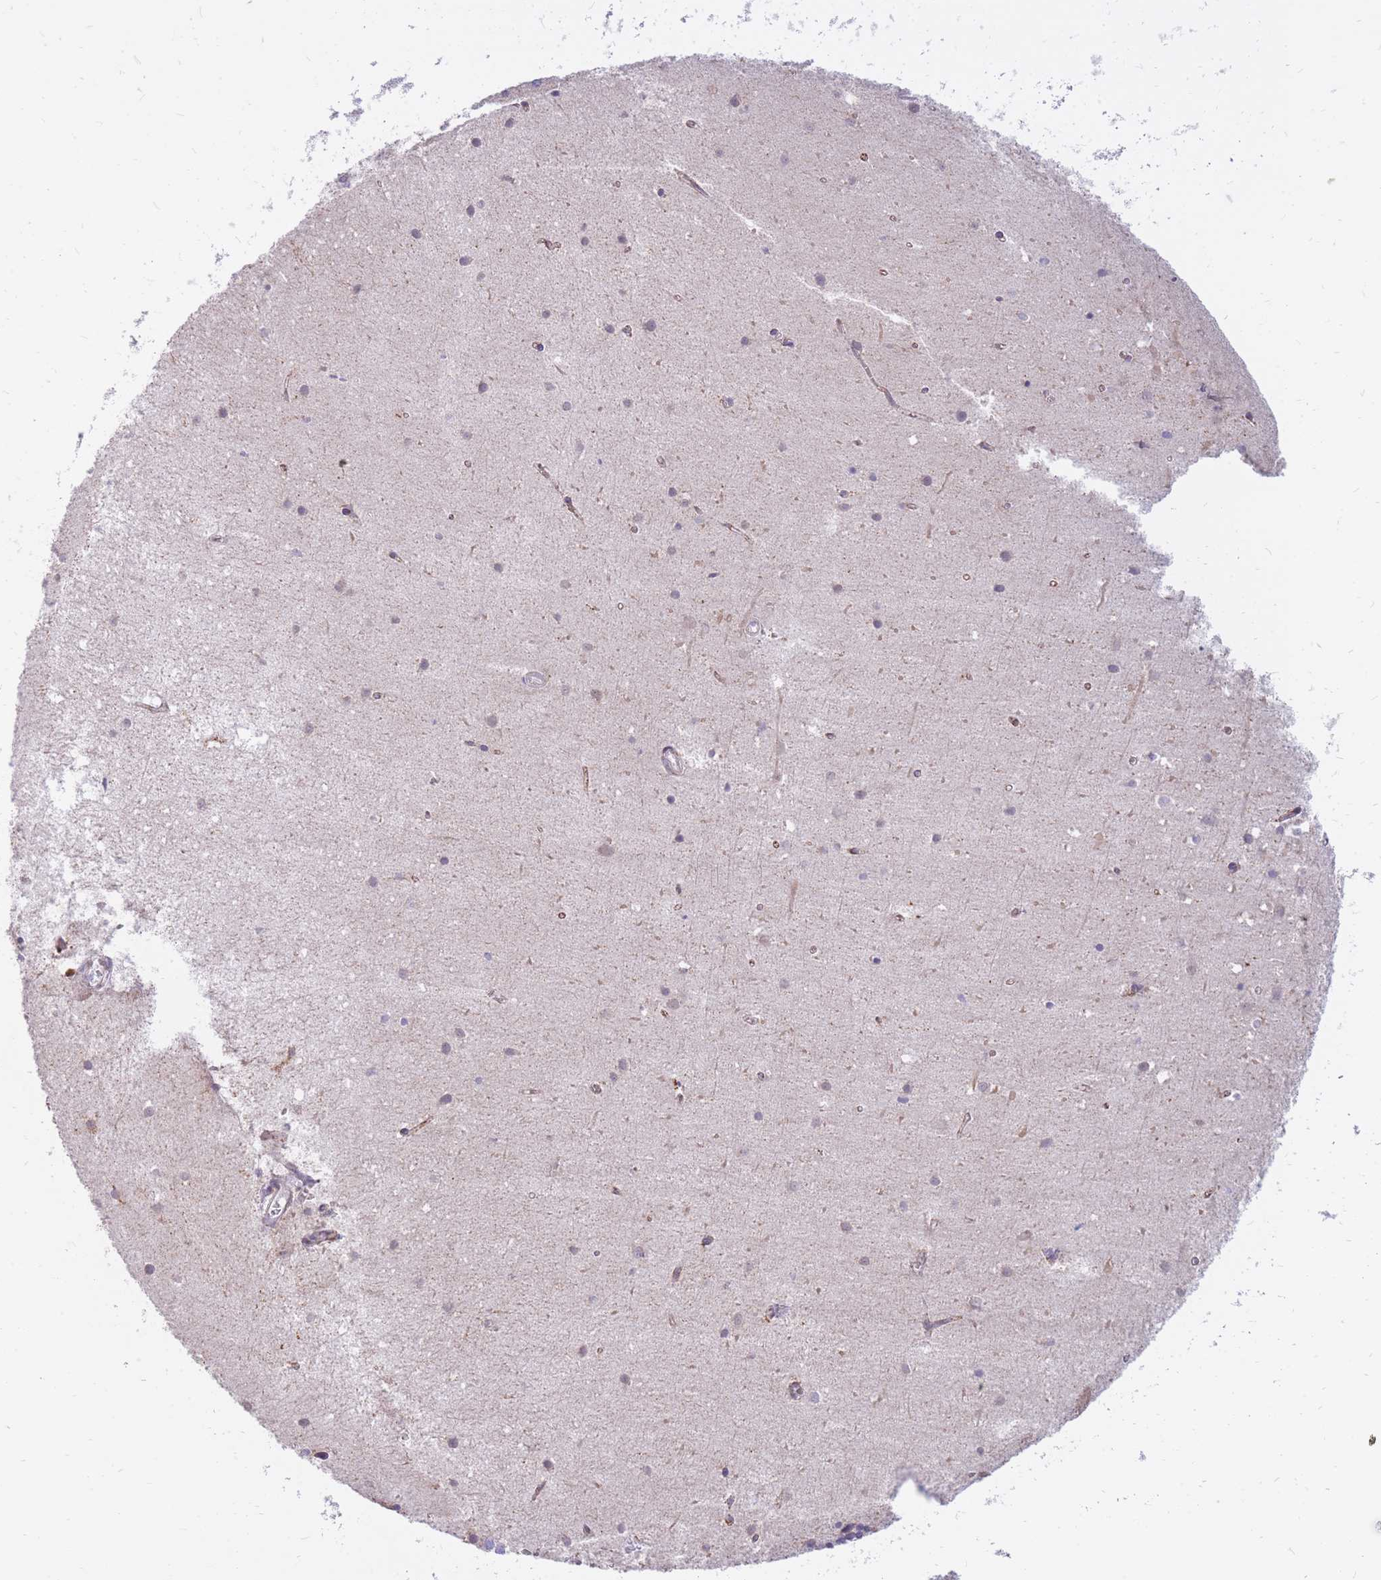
{"staining": {"intensity": "weak", "quantity": "<25%", "location": "cytoplasmic/membranous"}, "tissue": "cerebellum", "cell_type": "Cells in granular layer", "image_type": "normal", "snomed": [{"axis": "morphology", "description": "Normal tissue, NOS"}, {"axis": "topography", "description": "Cerebellum"}], "caption": "This is a micrograph of immunohistochemistry (IHC) staining of normal cerebellum, which shows no staining in cells in granular layer.", "gene": "RNF170", "patient": {"sex": "male", "age": 54}}